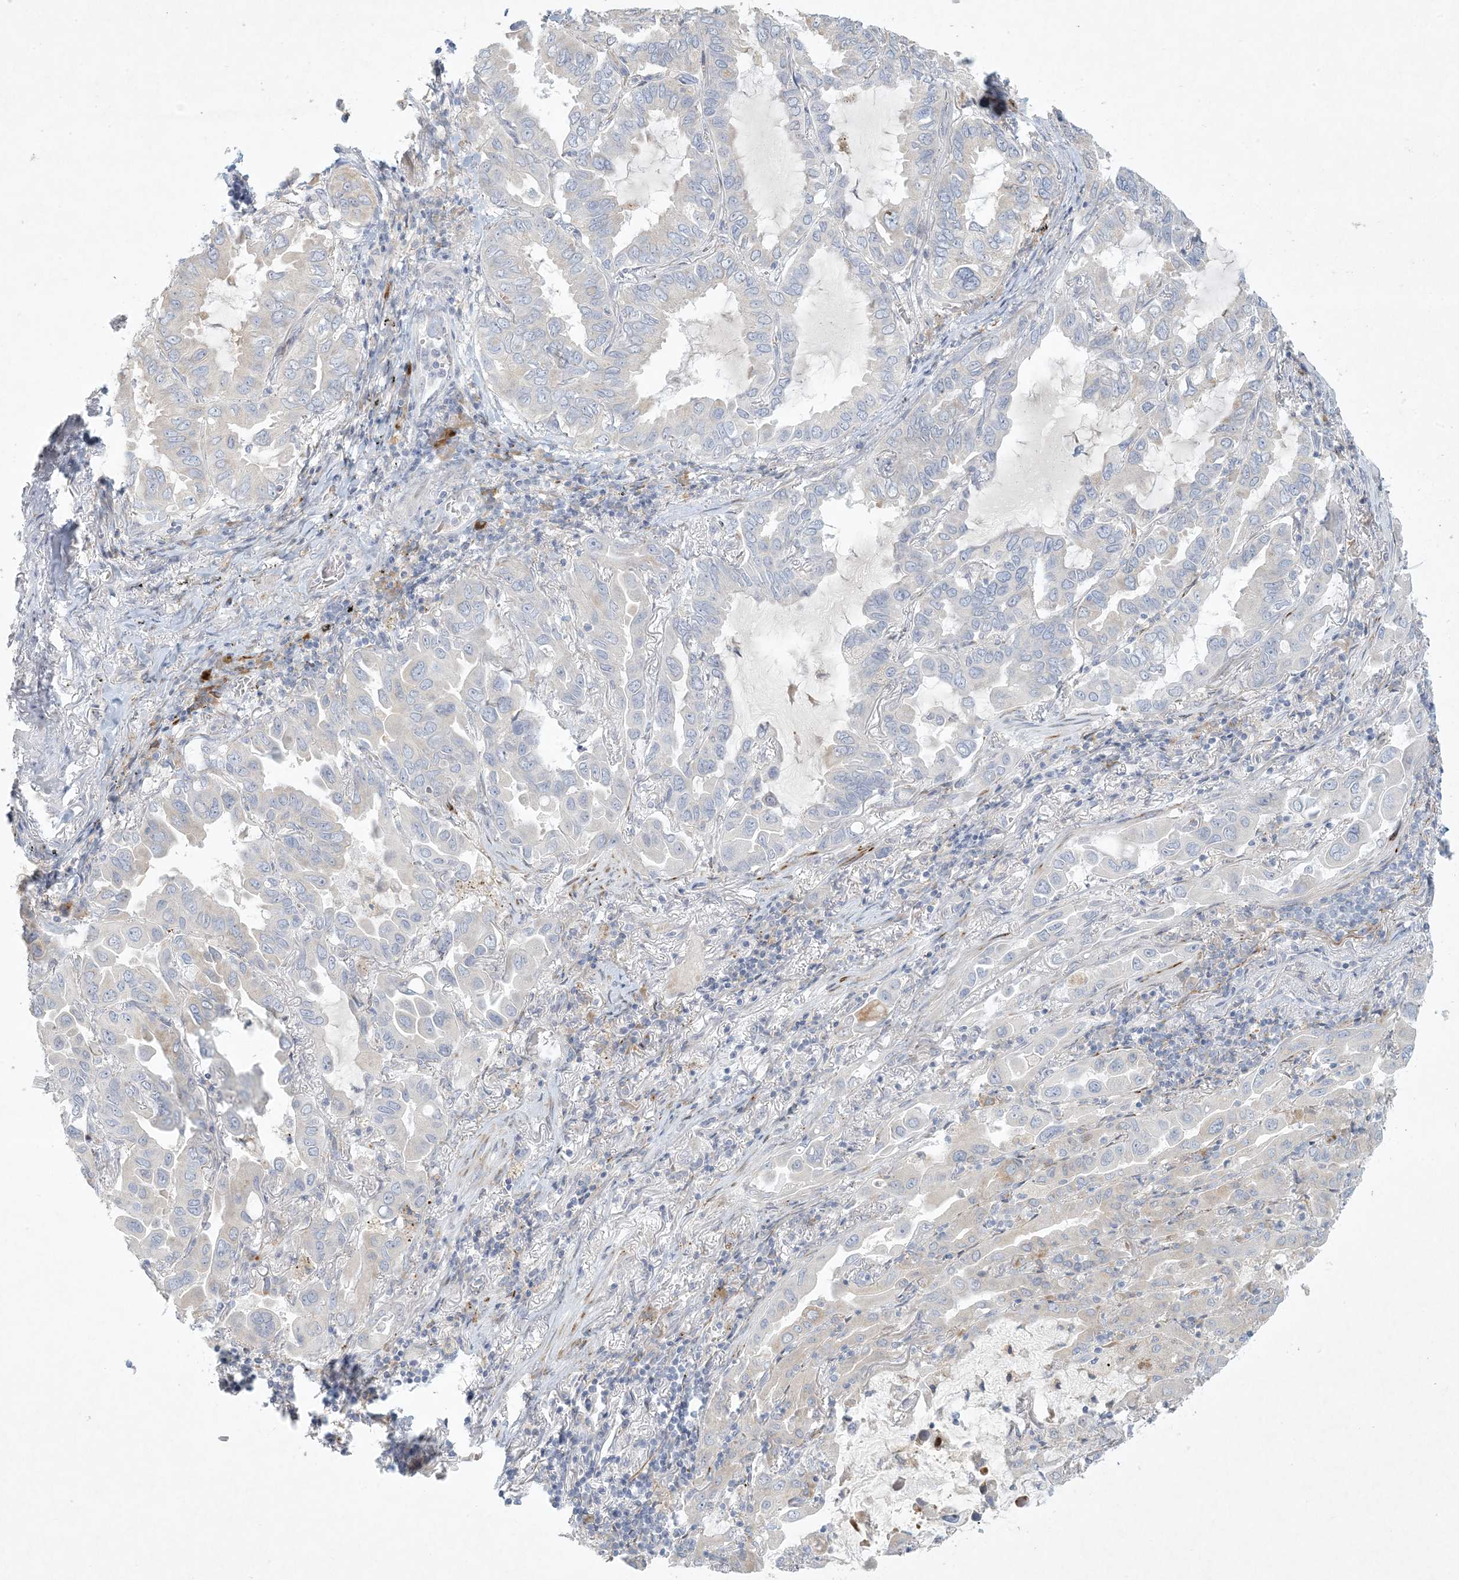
{"staining": {"intensity": "weak", "quantity": "<25%", "location": "cytoplasmic/membranous"}, "tissue": "lung cancer", "cell_type": "Tumor cells", "image_type": "cancer", "snomed": [{"axis": "morphology", "description": "Adenocarcinoma, NOS"}, {"axis": "topography", "description": "Lung"}], "caption": "Adenocarcinoma (lung) stained for a protein using immunohistochemistry reveals no positivity tumor cells.", "gene": "ZNF385D", "patient": {"sex": "male", "age": 64}}